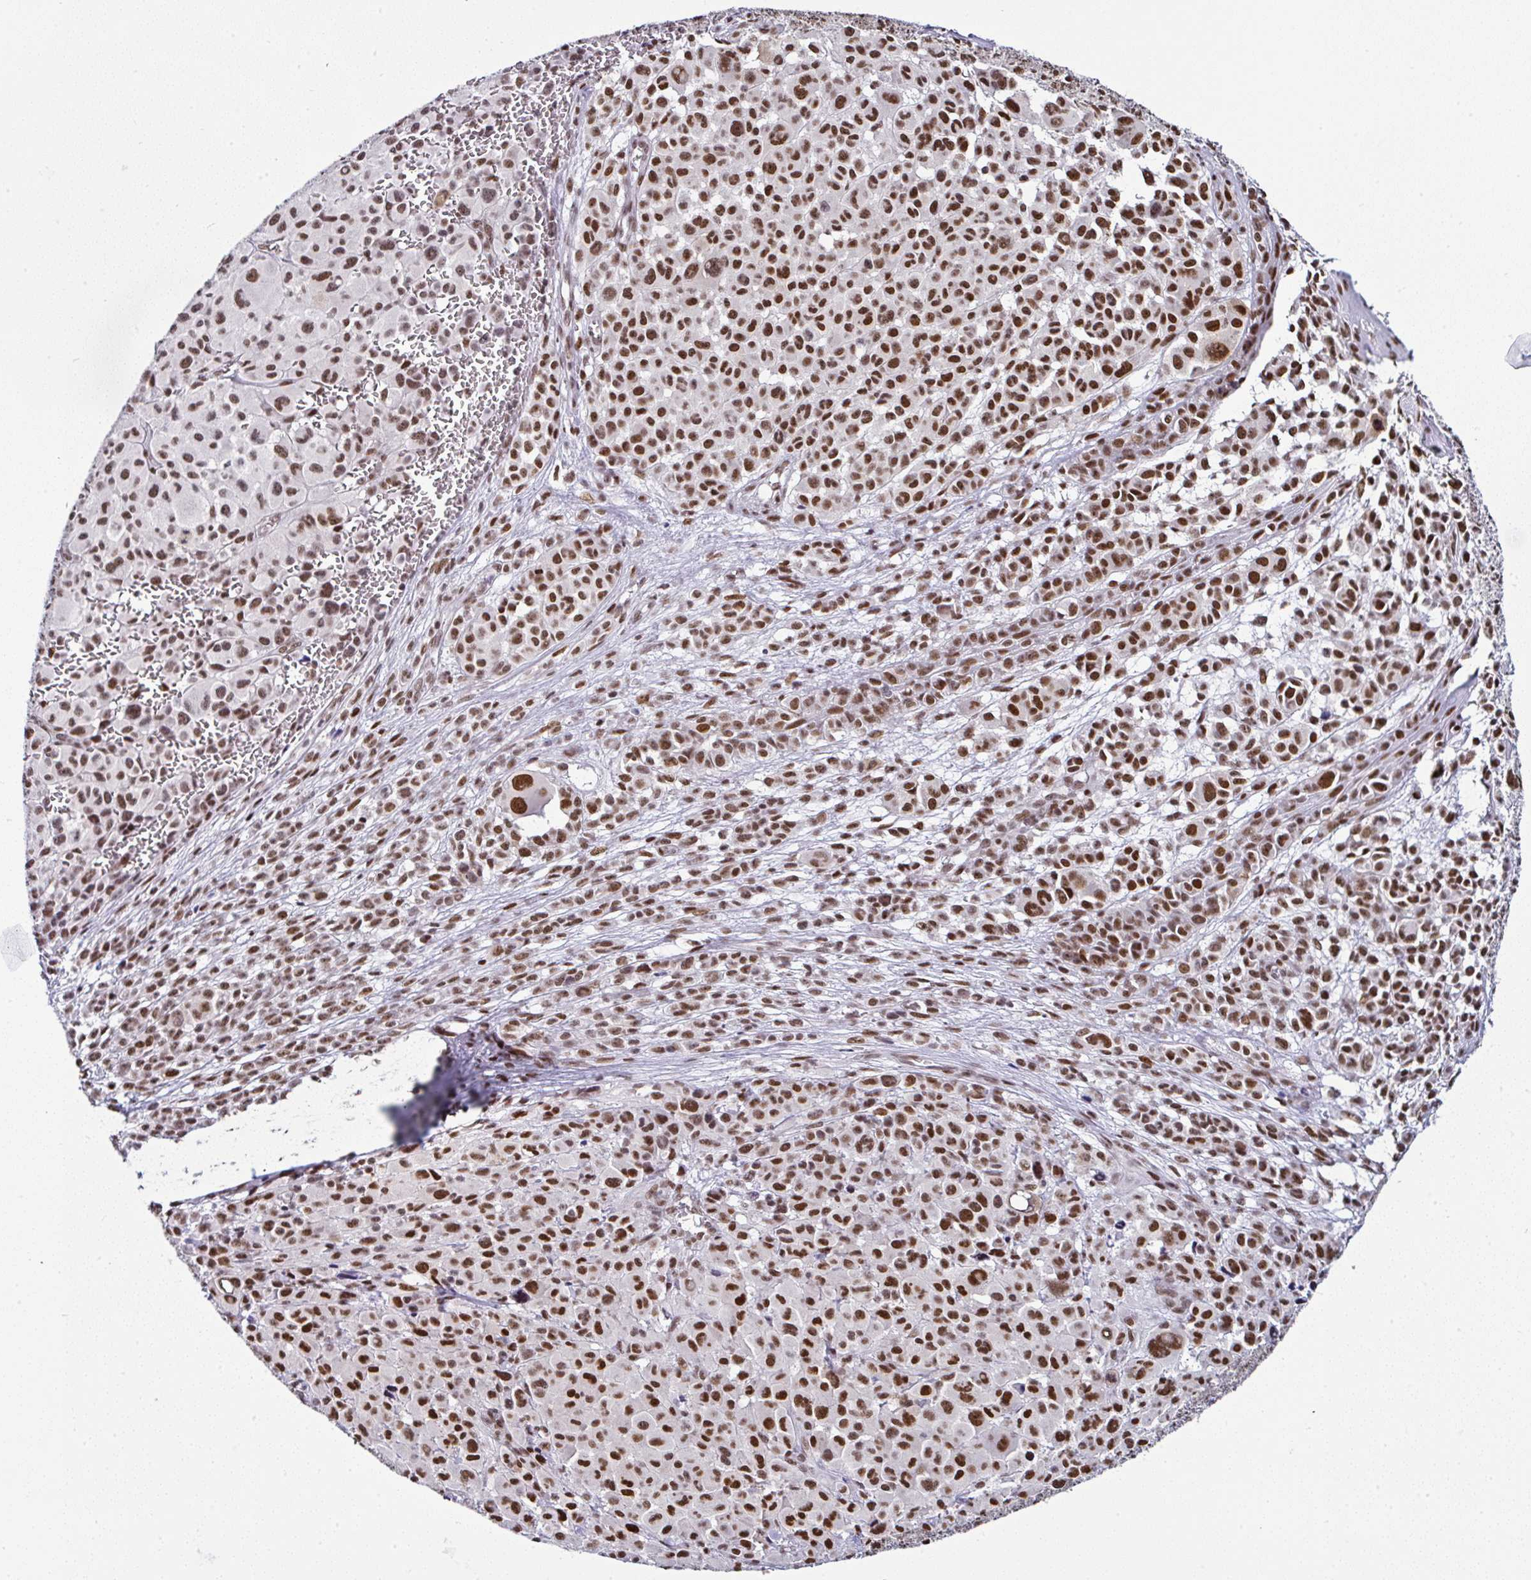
{"staining": {"intensity": "strong", "quantity": ">75%", "location": "nuclear"}, "tissue": "melanoma", "cell_type": "Tumor cells", "image_type": "cancer", "snomed": [{"axis": "morphology", "description": "Malignant melanoma, NOS"}, {"axis": "topography", "description": "Skin"}], "caption": "This micrograph displays immunohistochemistry staining of human melanoma, with high strong nuclear positivity in approximately >75% of tumor cells.", "gene": "DR1", "patient": {"sex": "female", "age": 74}}